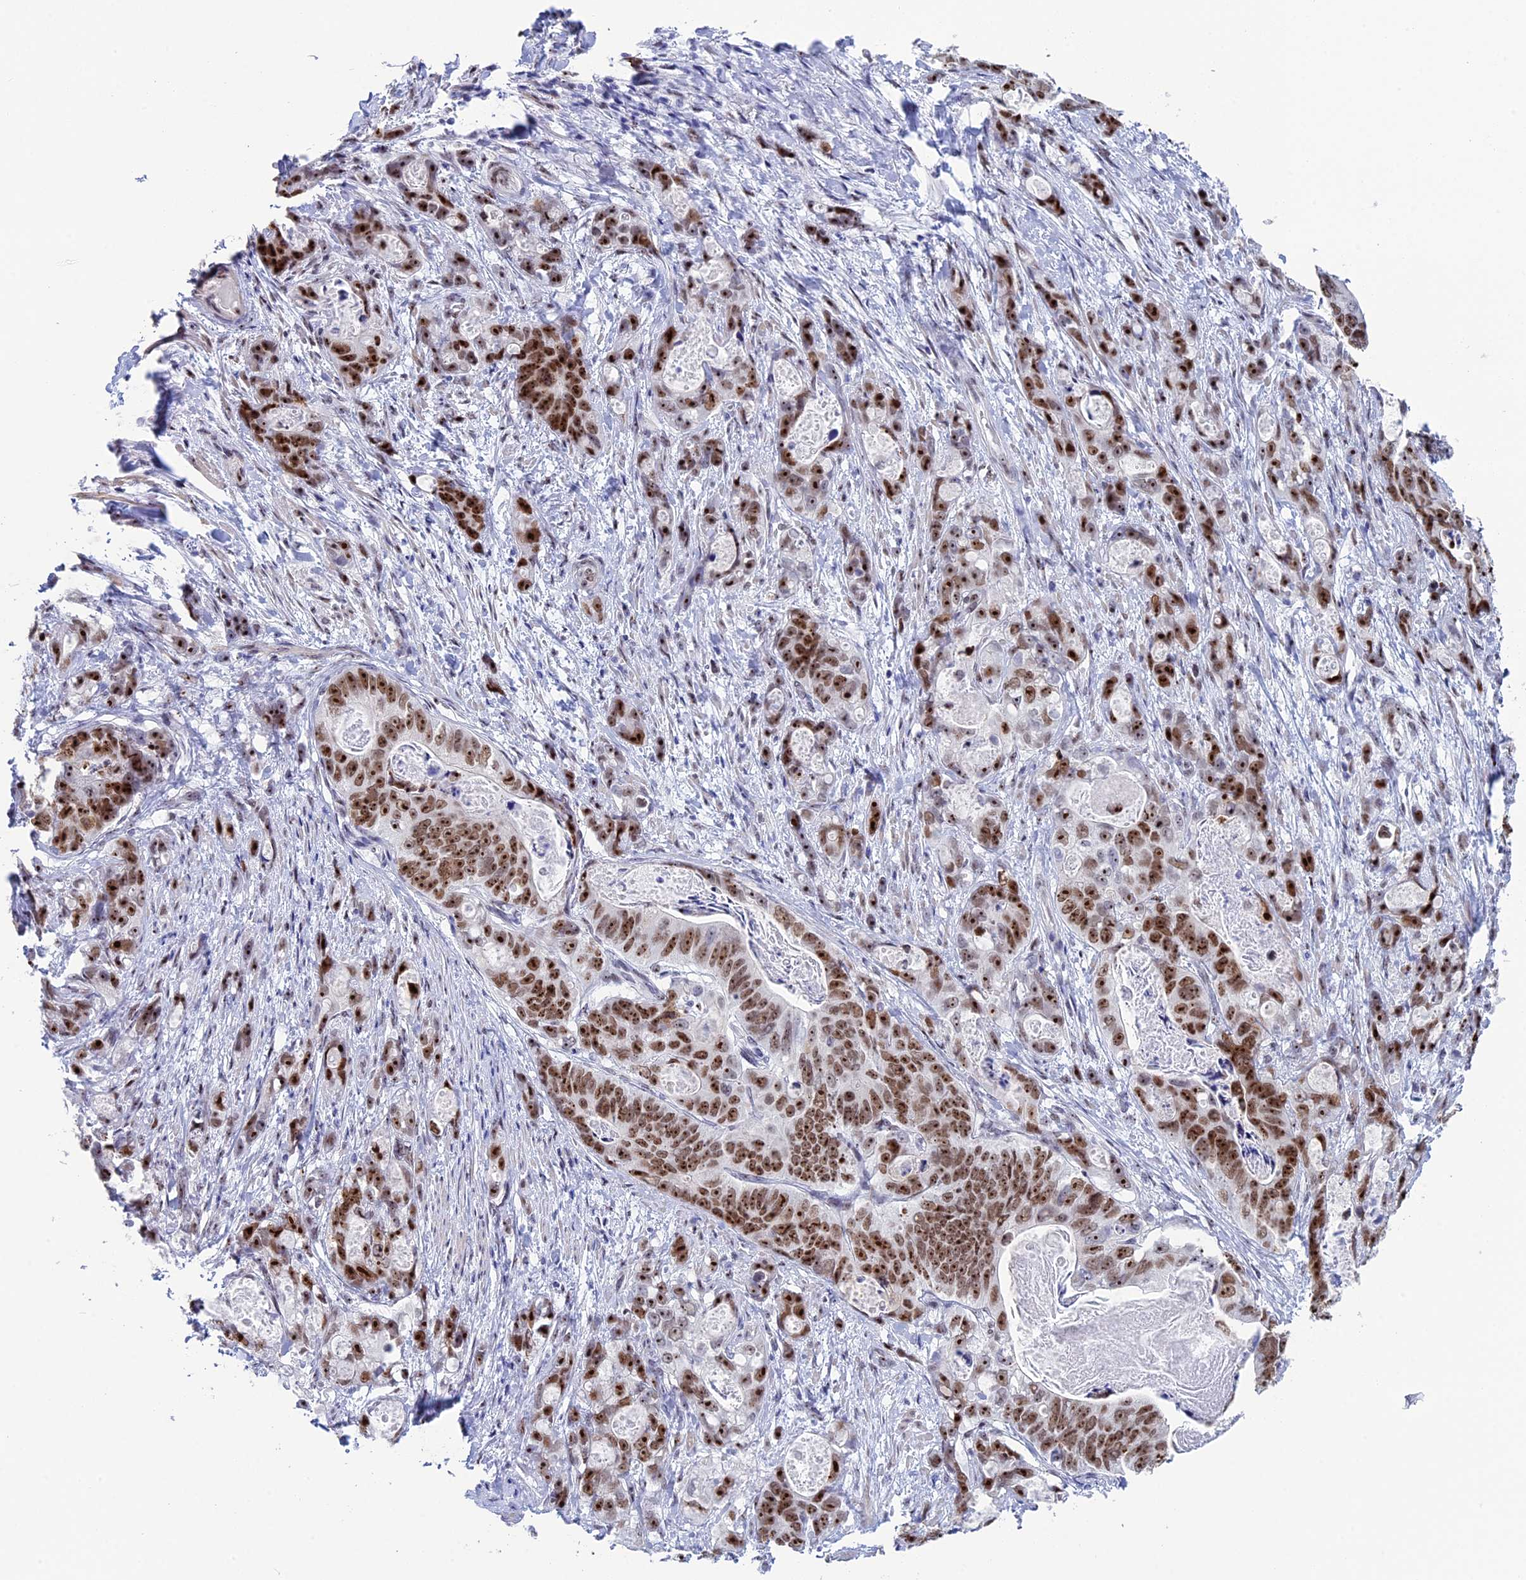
{"staining": {"intensity": "strong", "quantity": ">75%", "location": "nuclear"}, "tissue": "stomach cancer", "cell_type": "Tumor cells", "image_type": "cancer", "snomed": [{"axis": "morphology", "description": "Normal tissue, NOS"}, {"axis": "morphology", "description": "Adenocarcinoma, NOS"}, {"axis": "topography", "description": "Stomach"}], "caption": "DAB immunohistochemical staining of human stomach adenocarcinoma reveals strong nuclear protein expression in approximately >75% of tumor cells.", "gene": "CCDC86", "patient": {"sex": "female", "age": 89}}